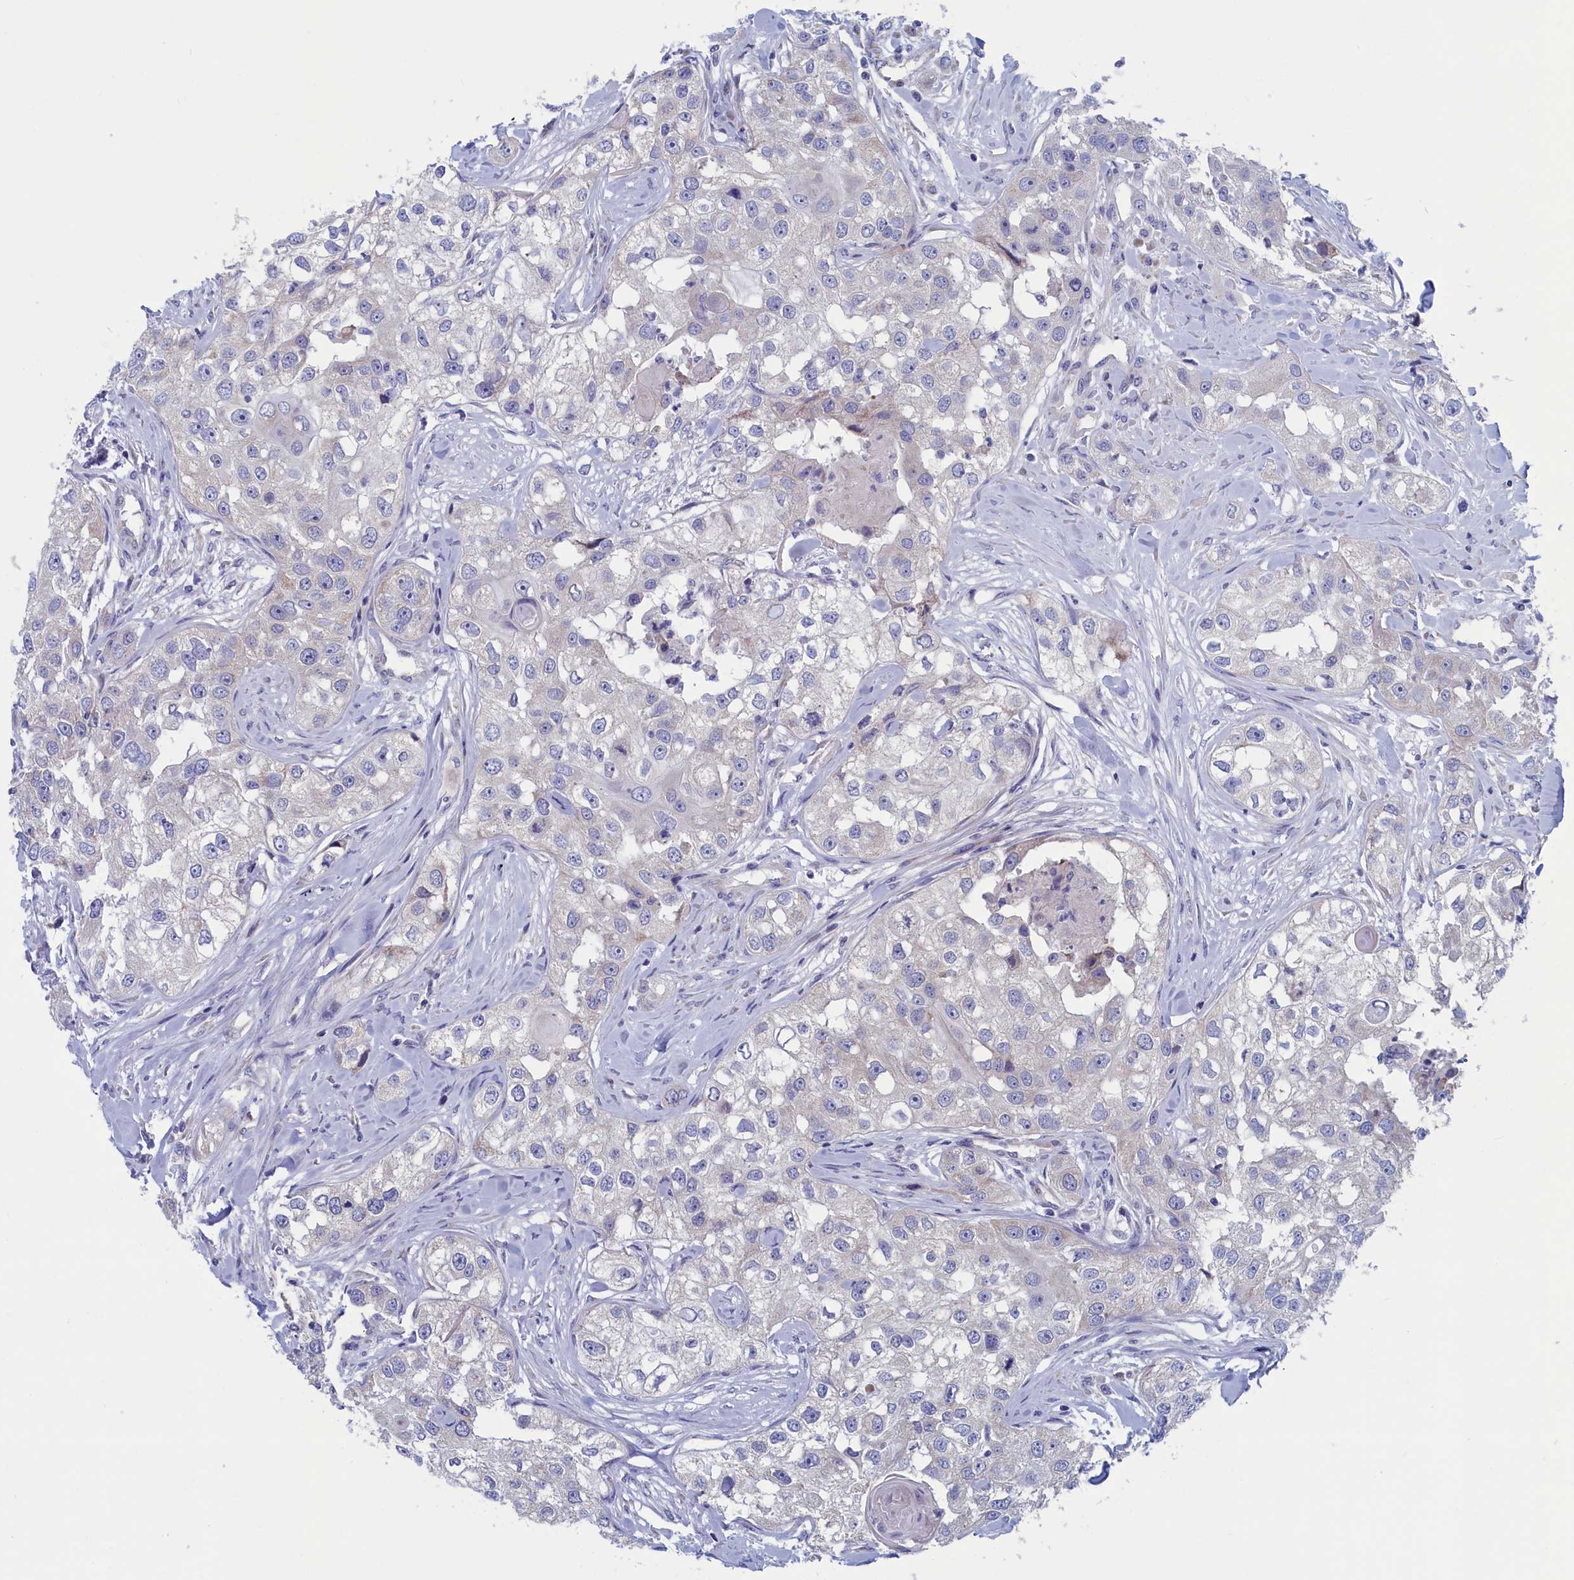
{"staining": {"intensity": "negative", "quantity": "none", "location": "none"}, "tissue": "head and neck cancer", "cell_type": "Tumor cells", "image_type": "cancer", "snomed": [{"axis": "morphology", "description": "Normal tissue, NOS"}, {"axis": "morphology", "description": "Squamous cell carcinoma, NOS"}, {"axis": "topography", "description": "Skeletal muscle"}, {"axis": "topography", "description": "Head-Neck"}], "caption": "Immunohistochemistry histopathology image of neoplastic tissue: human head and neck squamous cell carcinoma stained with DAB reveals no significant protein positivity in tumor cells. (Stains: DAB IHC with hematoxylin counter stain, Microscopy: brightfield microscopy at high magnification).", "gene": "NIBAN3", "patient": {"sex": "male", "age": 51}}